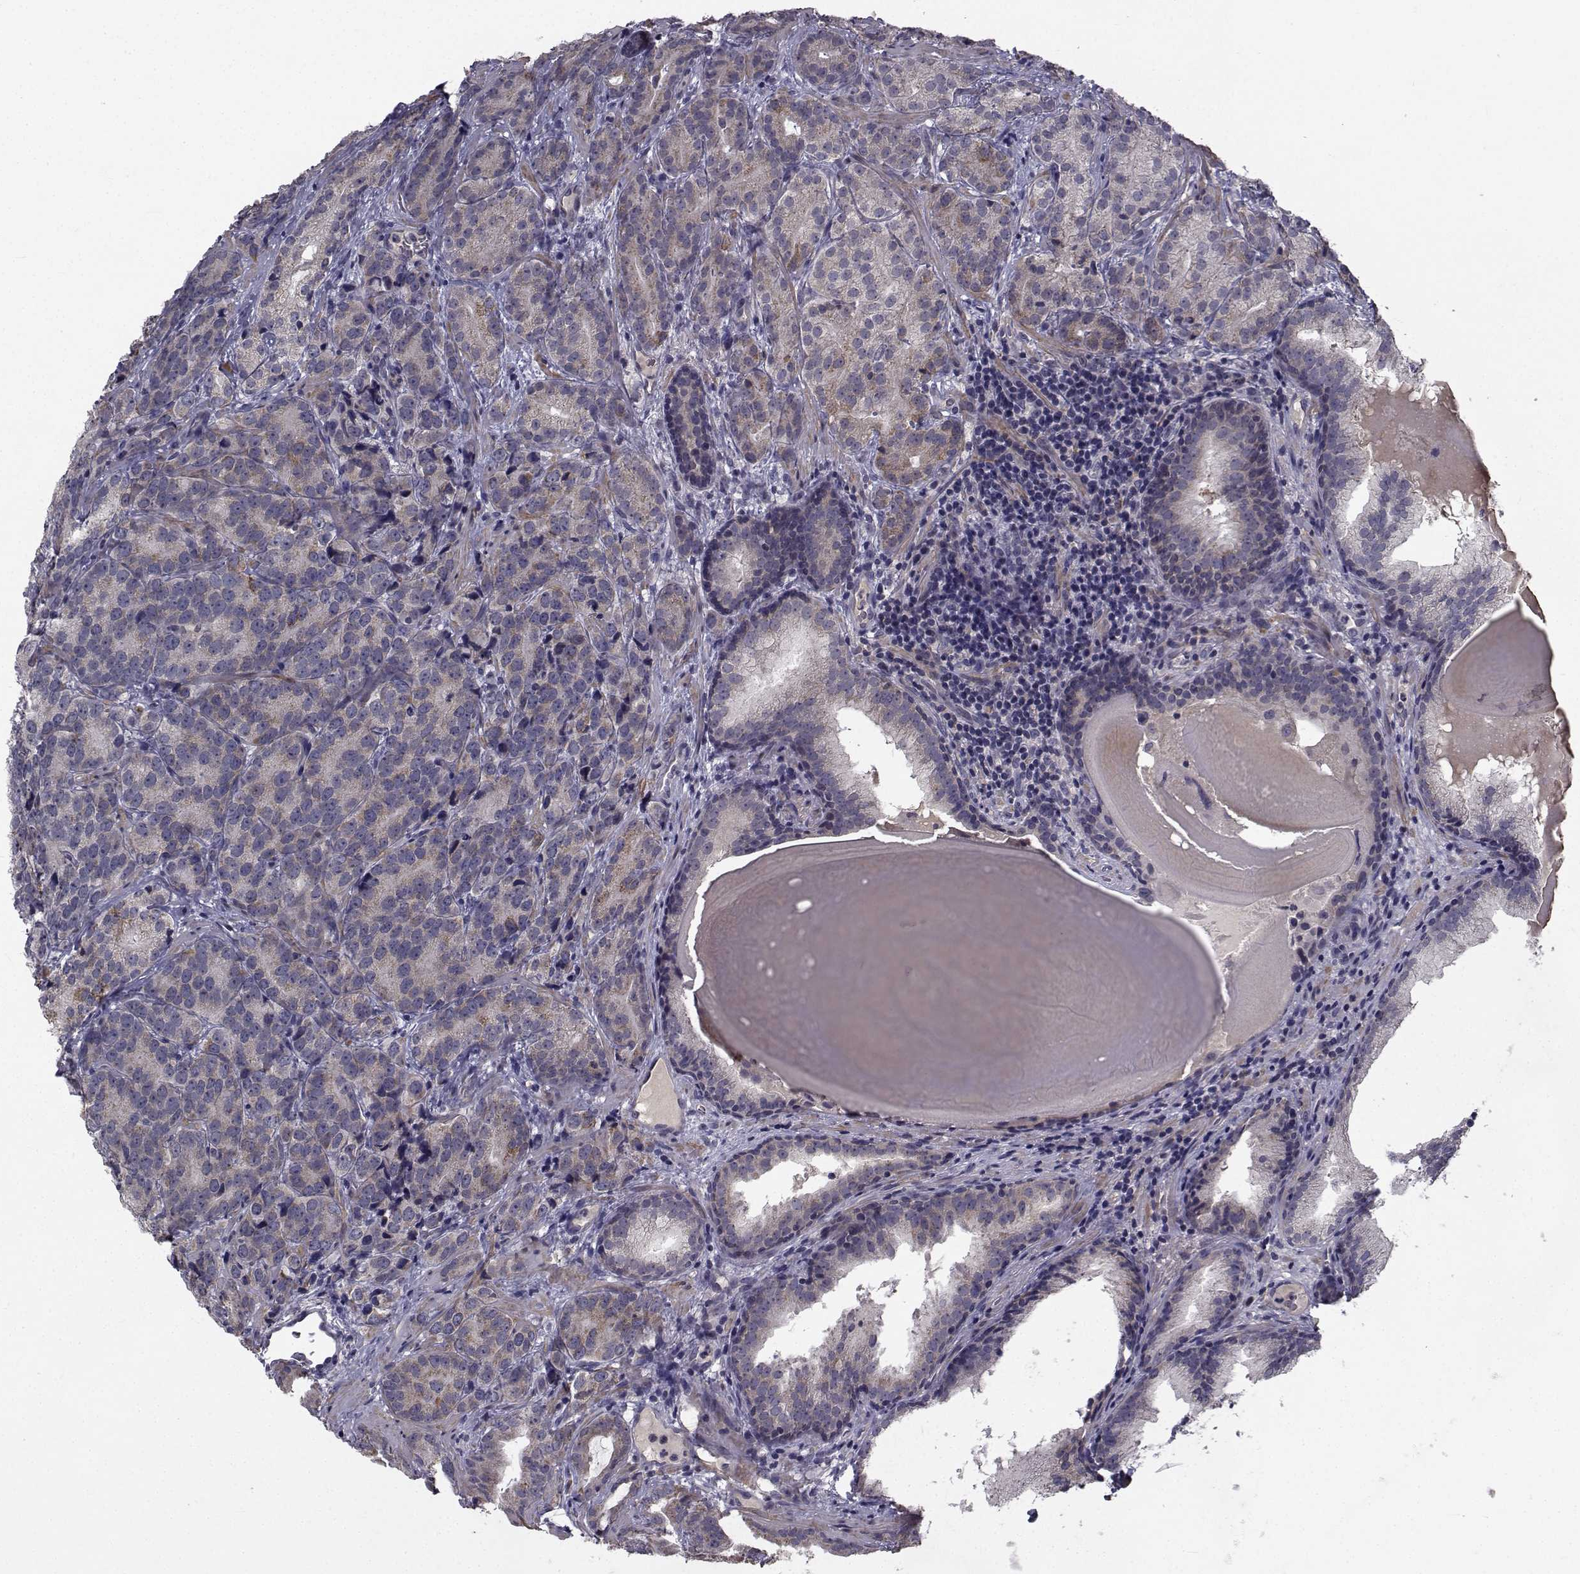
{"staining": {"intensity": "moderate", "quantity": "25%-75%", "location": "cytoplasmic/membranous"}, "tissue": "prostate cancer", "cell_type": "Tumor cells", "image_type": "cancer", "snomed": [{"axis": "morphology", "description": "Adenocarcinoma, NOS"}, {"axis": "topography", "description": "Prostate"}], "caption": "Moderate cytoplasmic/membranous staining for a protein is identified in about 25%-75% of tumor cells of adenocarcinoma (prostate) using IHC.", "gene": "FDXR", "patient": {"sex": "male", "age": 71}}